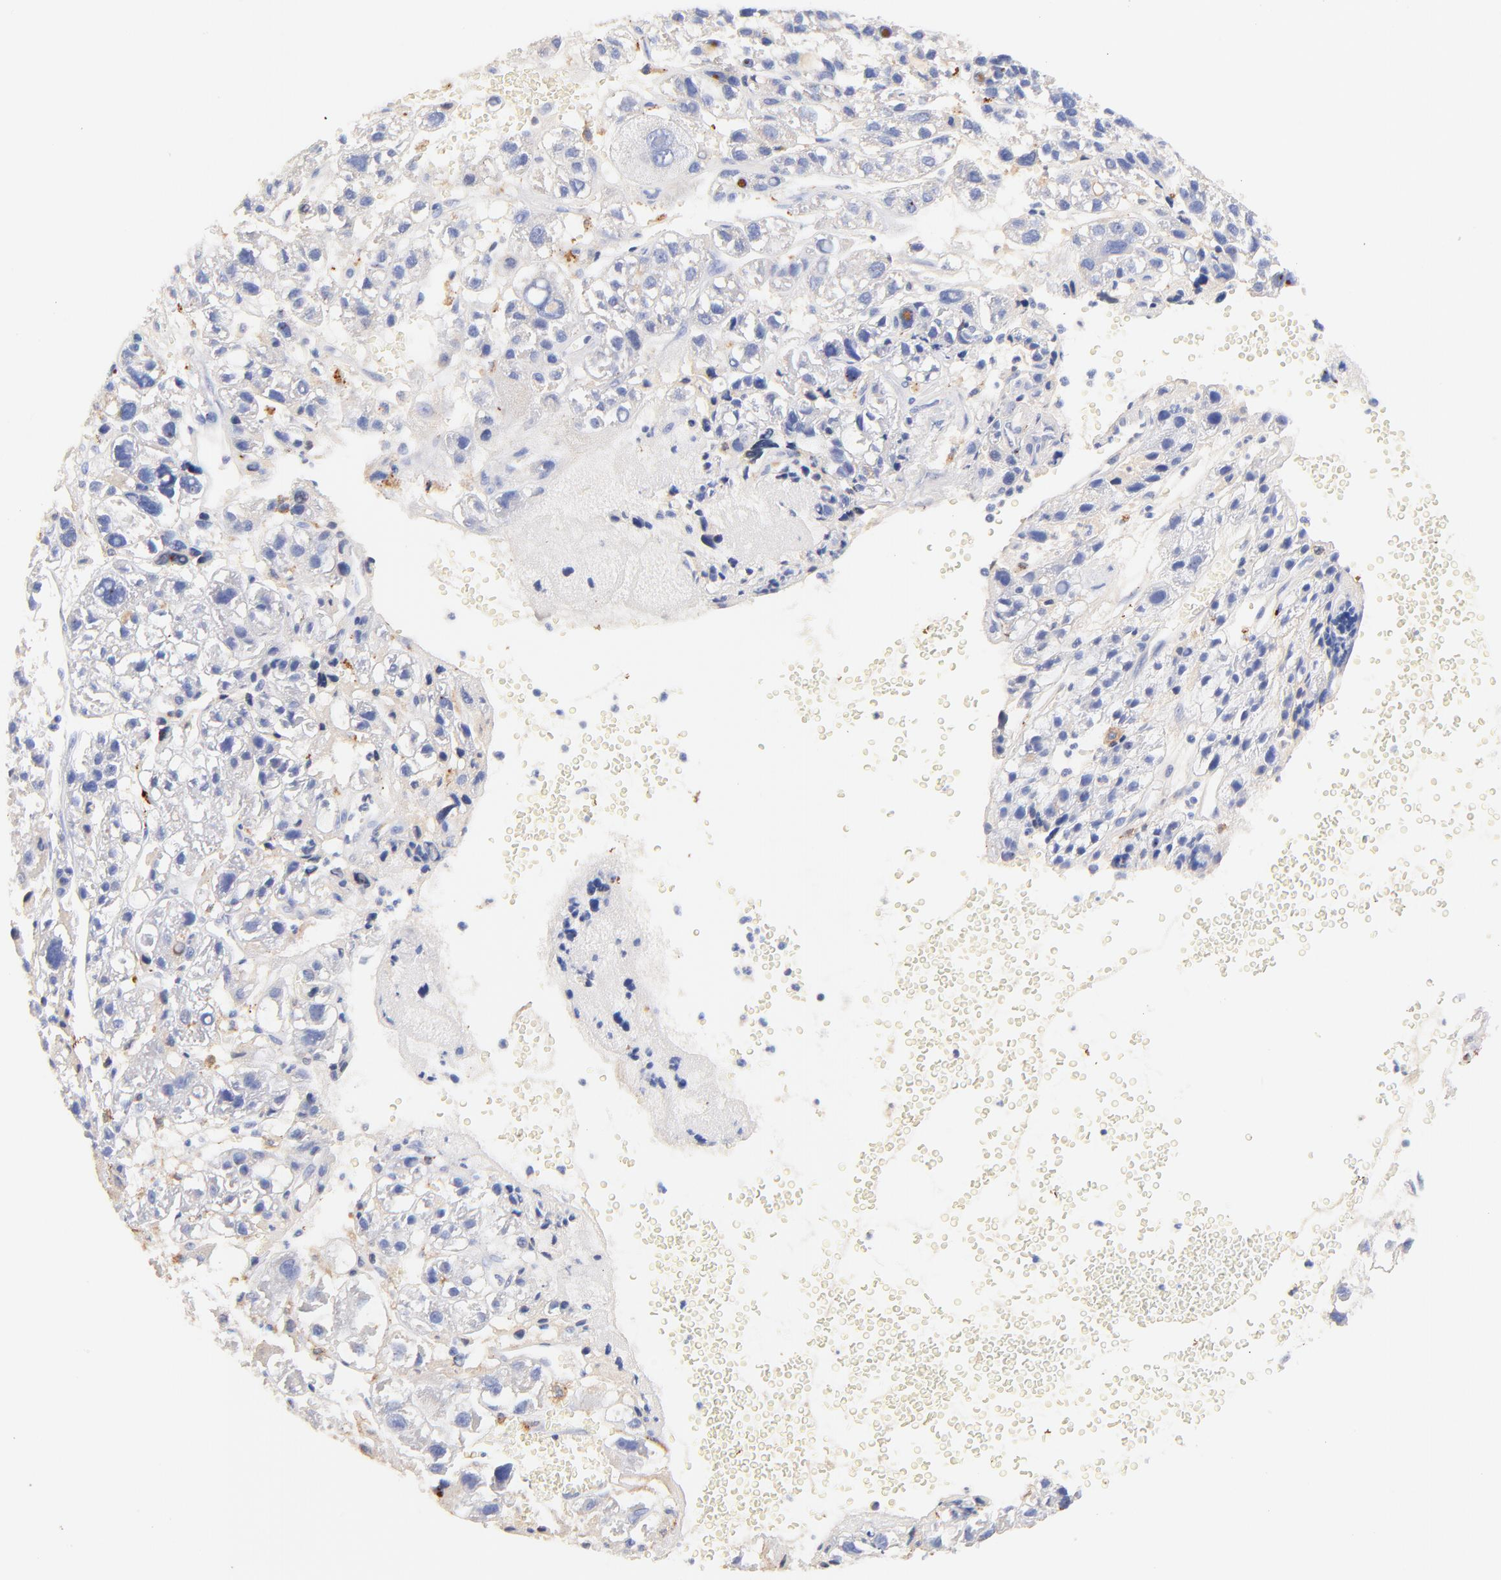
{"staining": {"intensity": "weak", "quantity": ">75%", "location": "cytoplasmic/membranous"}, "tissue": "liver cancer", "cell_type": "Tumor cells", "image_type": "cancer", "snomed": [{"axis": "morphology", "description": "Carcinoma, Hepatocellular, NOS"}, {"axis": "topography", "description": "Liver"}], "caption": "There is low levels of weak cytoplasmic/membranous staining in tumor cells of liver cancer (hepatocellular carcinoma), as demonstrated by immunohistochemical staining (brown color).", "gene": "IGLV7-43", "patient": {"sex": "female", "age": 85}}